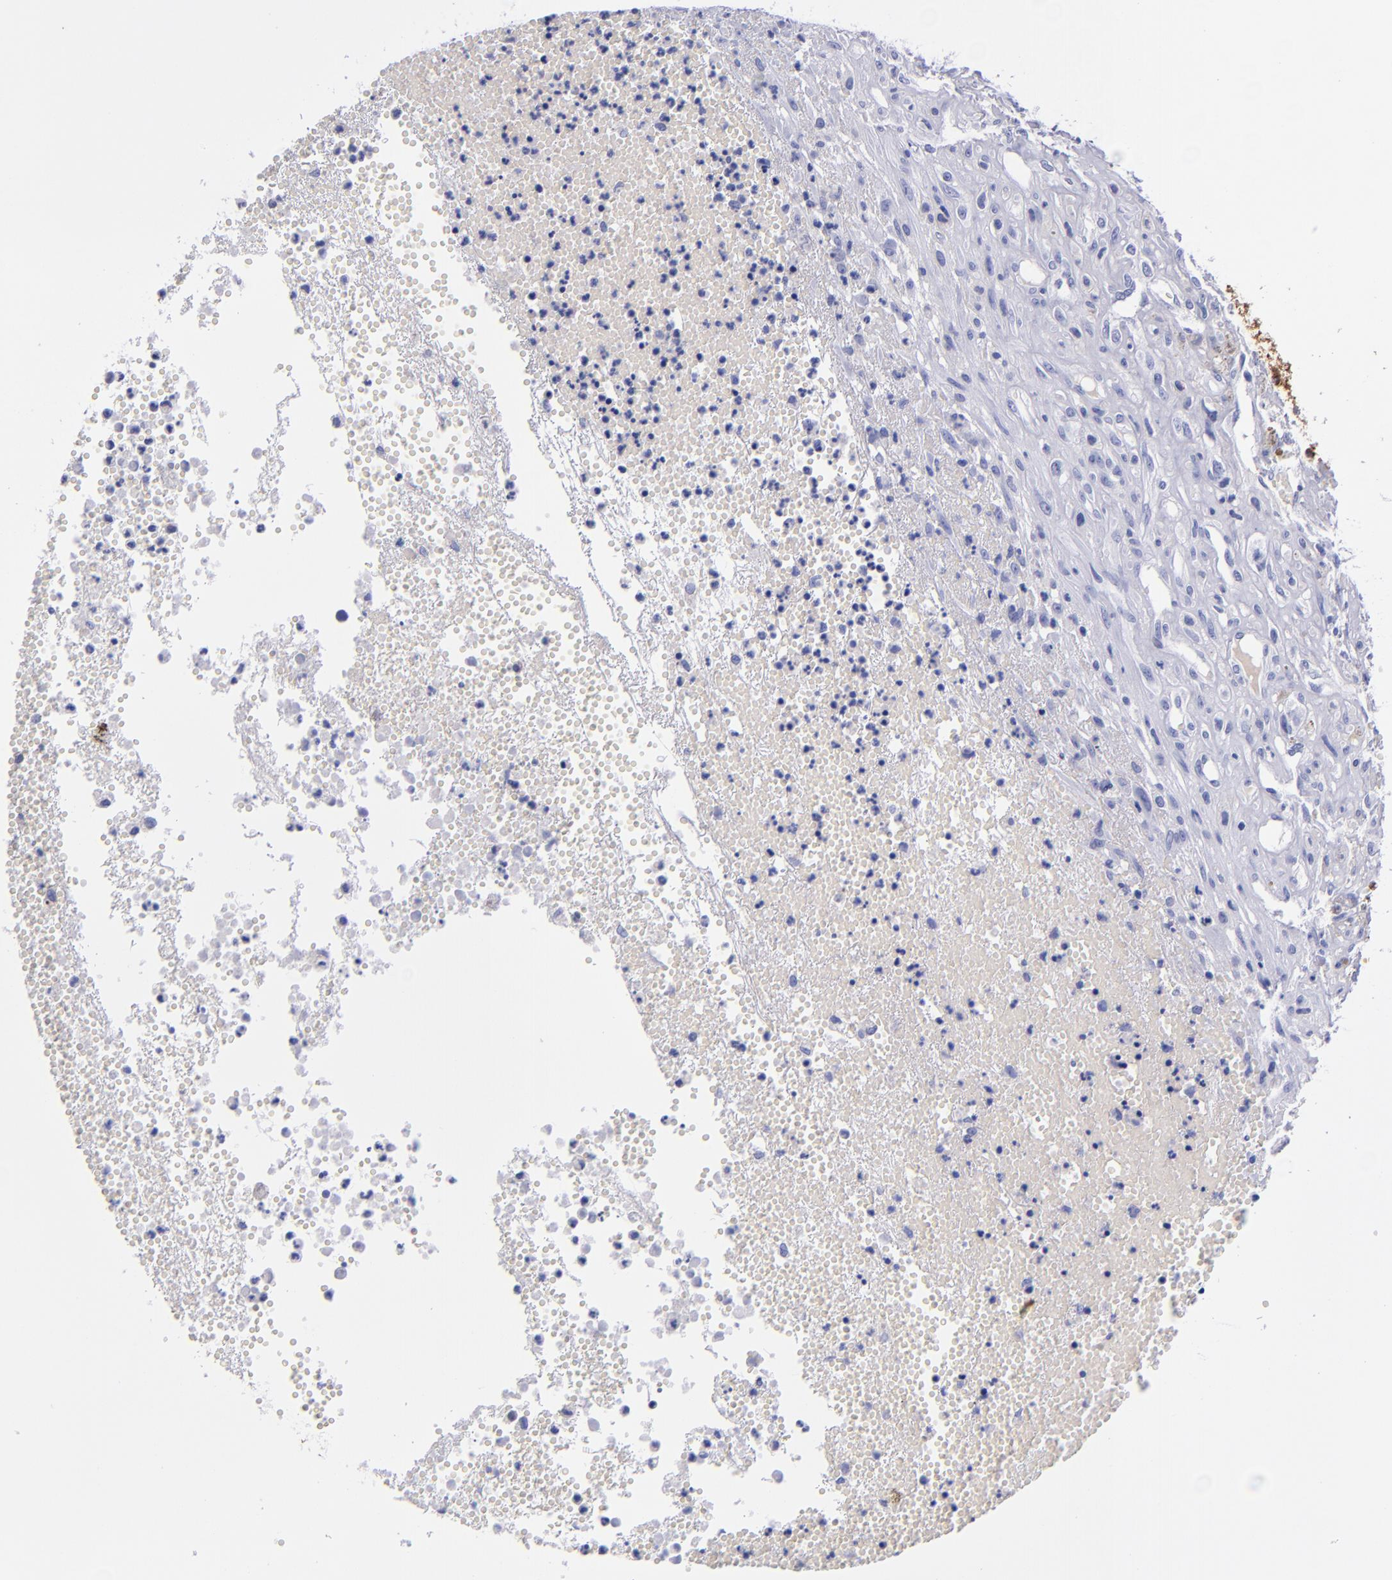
{"staining": {"intensity": "weak", "quantity": "<25%", "location": "cytoplasmic/membranous"}, "tissue": "glioma", "cell_type": "Tumor cells", "image_type": "cancer", "snomed": [{"axis": "morphology", "description": "Glioma, malignant, High grade"}, {"axis": "topography", "description": "Brain"}], "caption": "An IHC histopathology image of malignant glioma (high-grade) is shown. There is no staining in tumor cells of malignant glioma (high-grade). (Stains: DAB IHC with hematoxylin counter stain, Microscopy: brightfield microscopy at high magnification).", "gene": "CD37", "patient": {"sex": "male", "age": 66}}